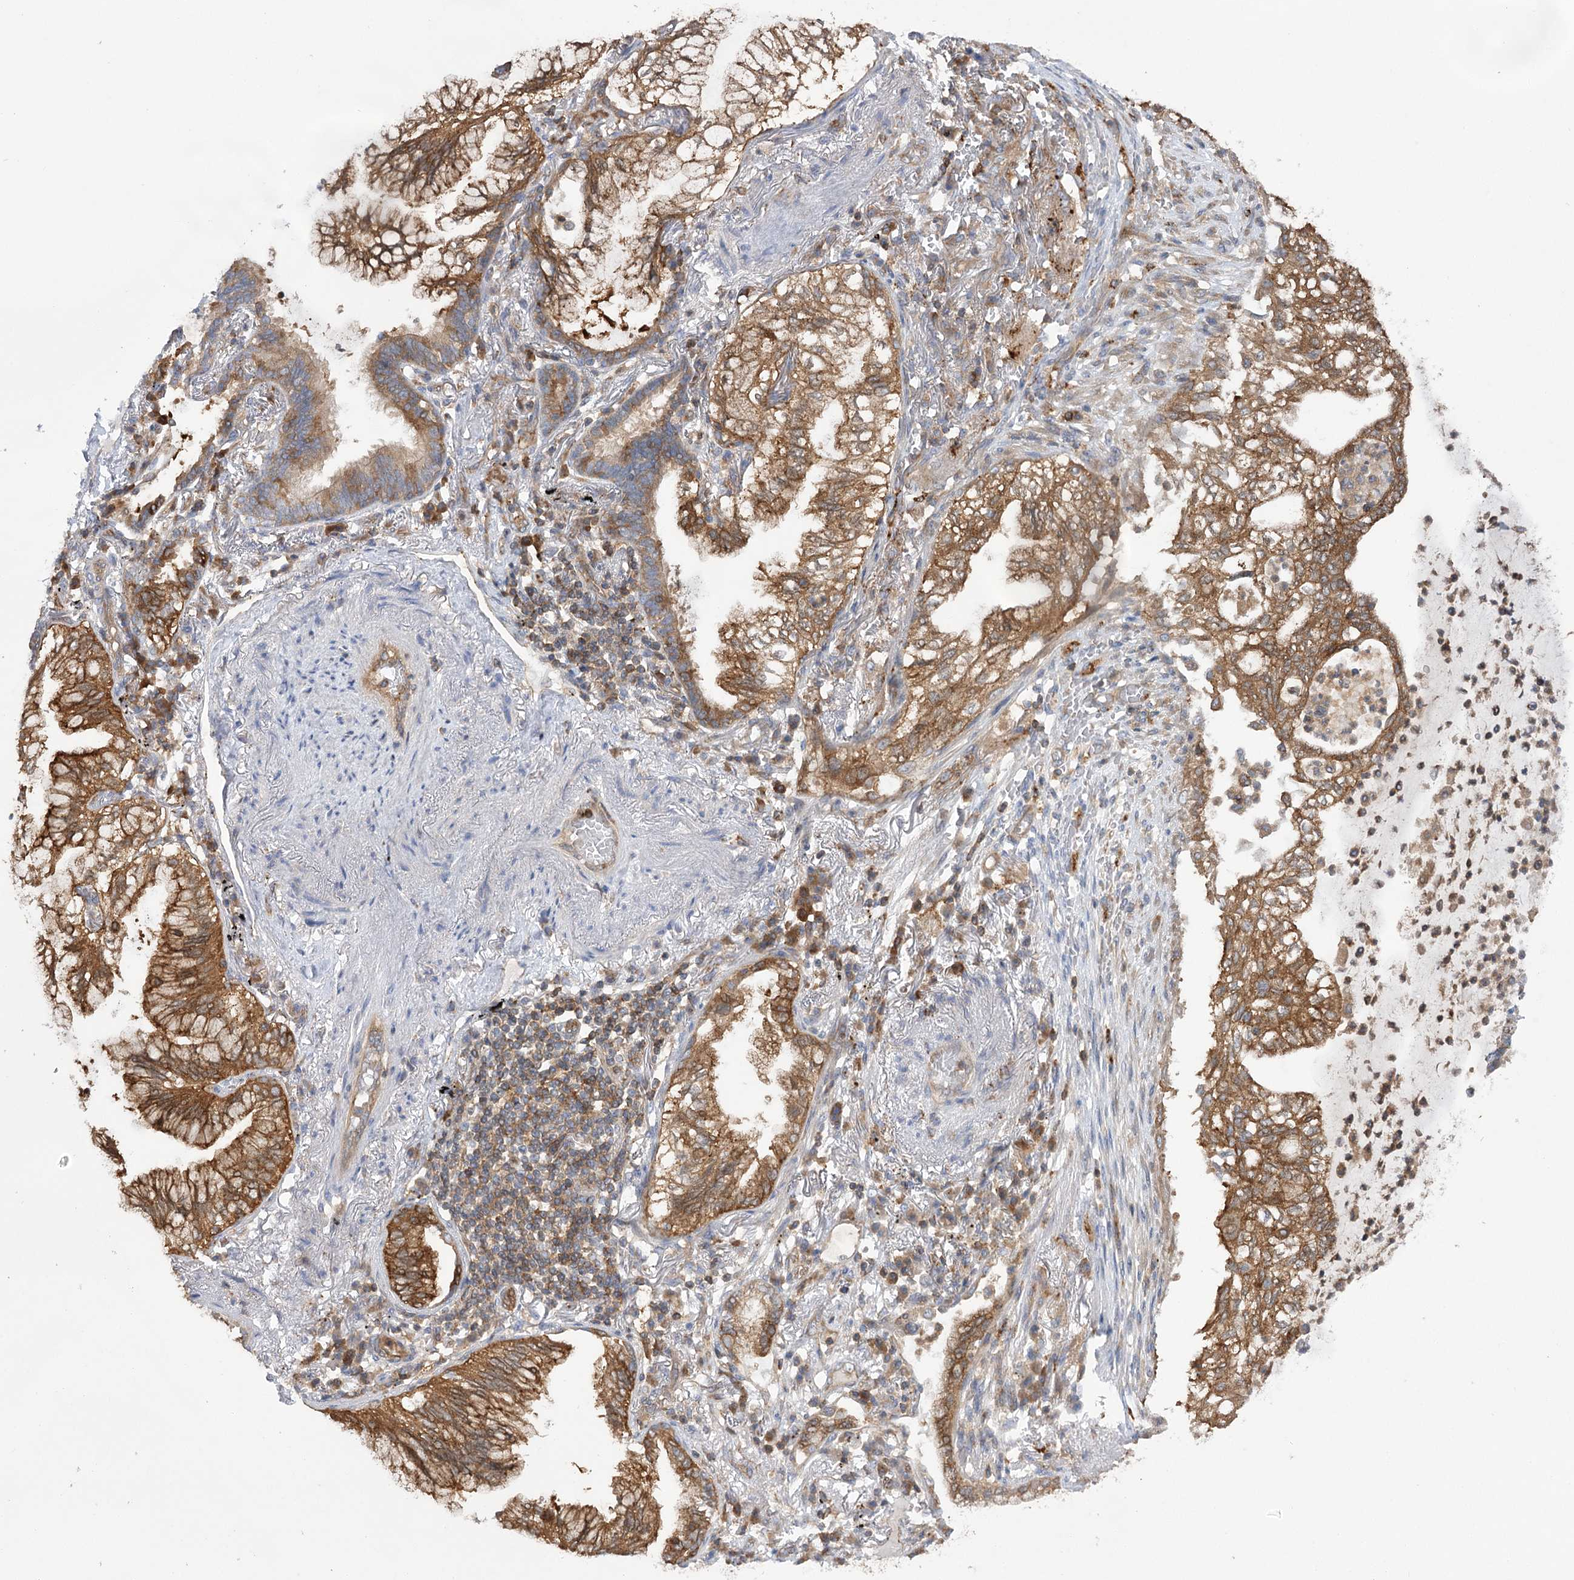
{"staining": {"intensity": "moderate", "quantity": ">75%", "location": "cytoplasmic/membranous"}, "tissue": "lung cancer", "cell_type": "Tumor cells", "image_type": "cancer", "snomed": [{"axis": "morphology", "description": "Adenocarcinoma, NOS"}, {"axis": "topography", "description": "Lung"}], "caption": "Lung cancer (adenocarcinoma) stained with a protein marker displays moderate staining in tumor cells.", "gene": "VPS37B", "patient": {"sex": "female", "age": 70}}